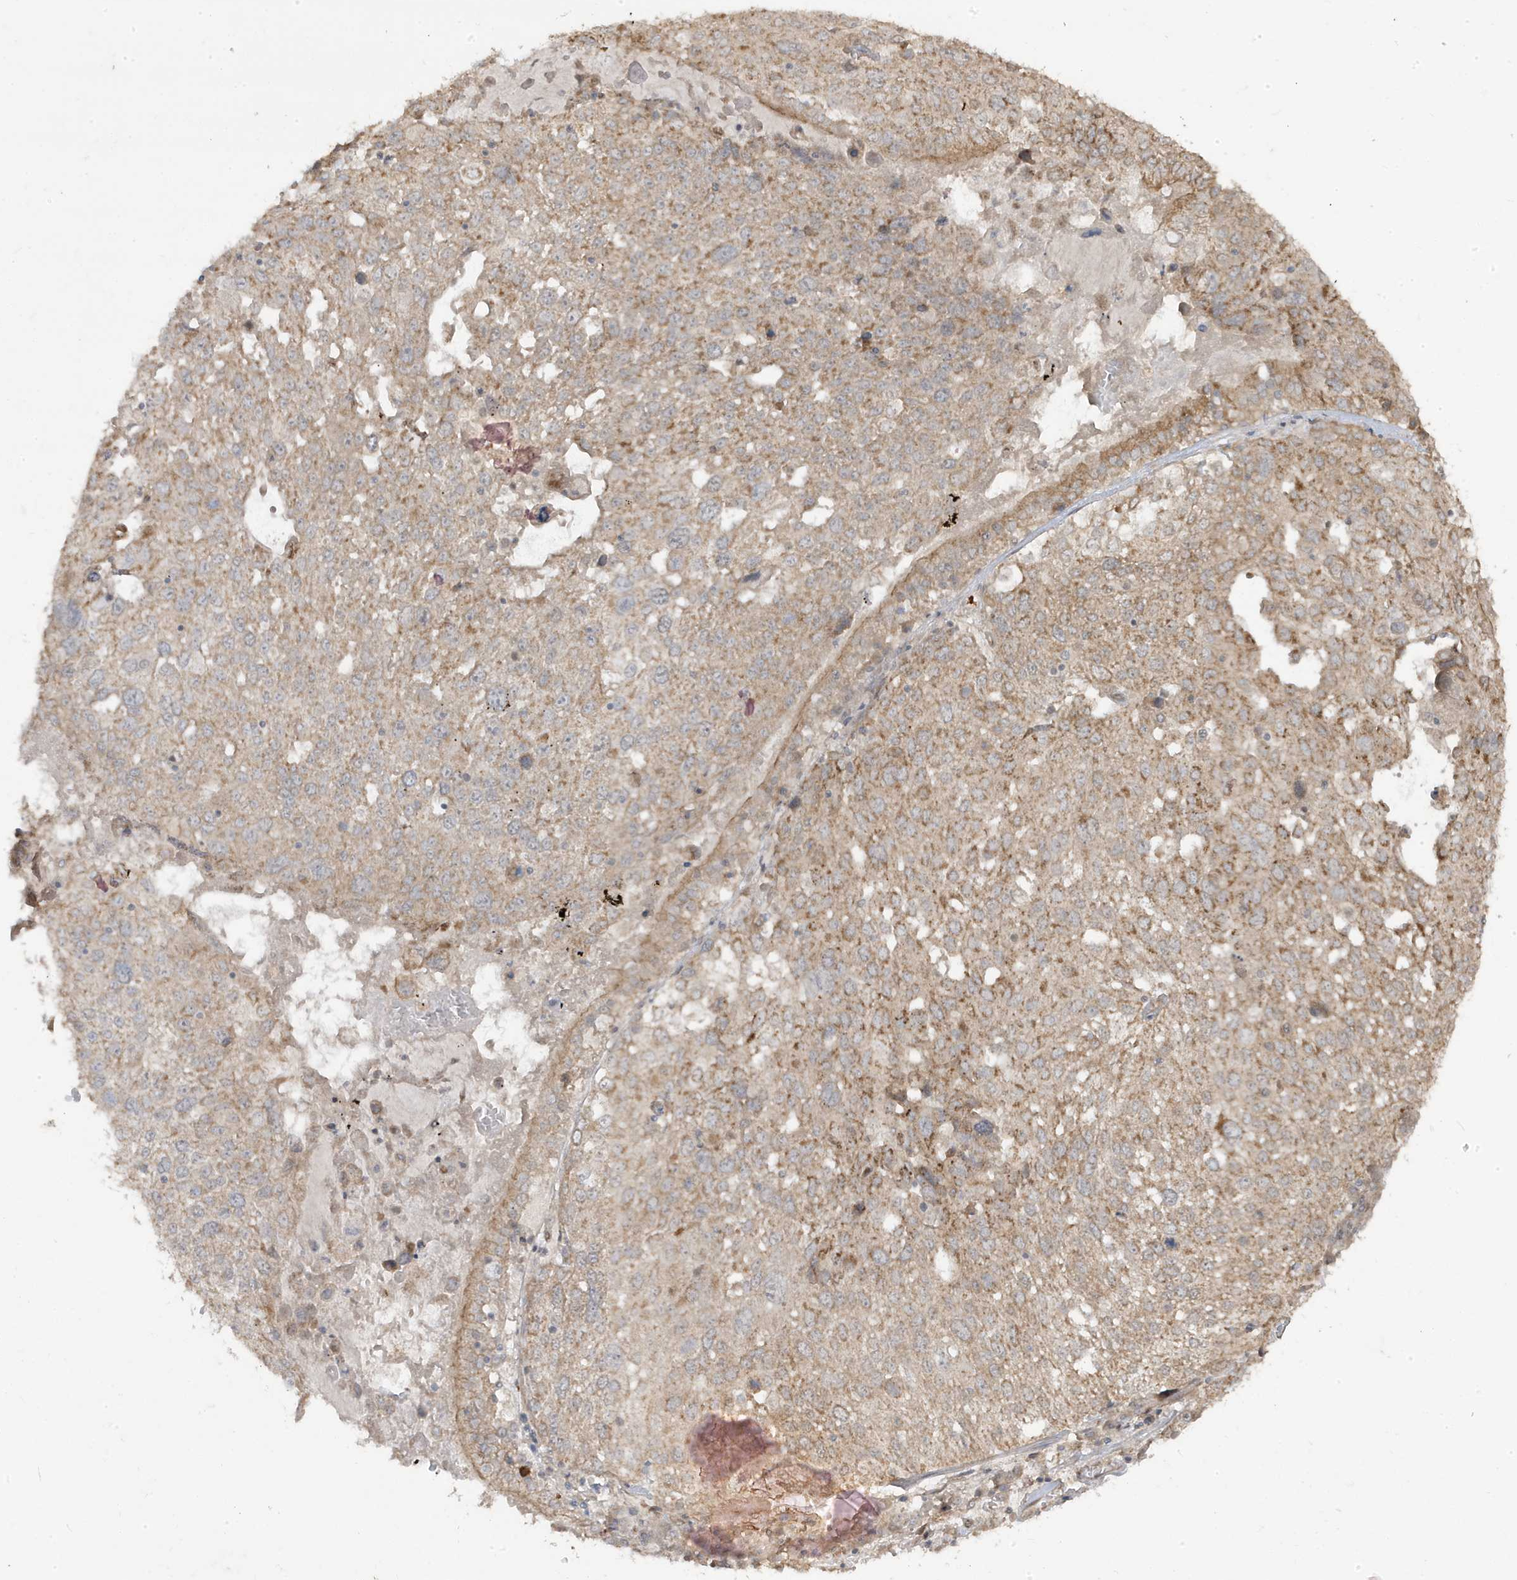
{"staining": {"intensity": "moderate", "quantity": "25%-75%", "location": "cytoplasmic/membranous"}, "tissue": "lung cancer", "cell_type": "Tumor cells", "image_type": "cancer", "snomed": [{"axis": "morphology", "description": "Squamous cell carcinoma, NOS"}, {"axis": "topography", "description": "Lung"}], "caption": "Protein analysis of squamous cell carcinoma (lung) tissue displays moderate cytoplasmic/membranous expression in about 25%-75% of tumor cells.", "gene": "DNAJC12", "patient": {"sex": "male", "age": 65}}